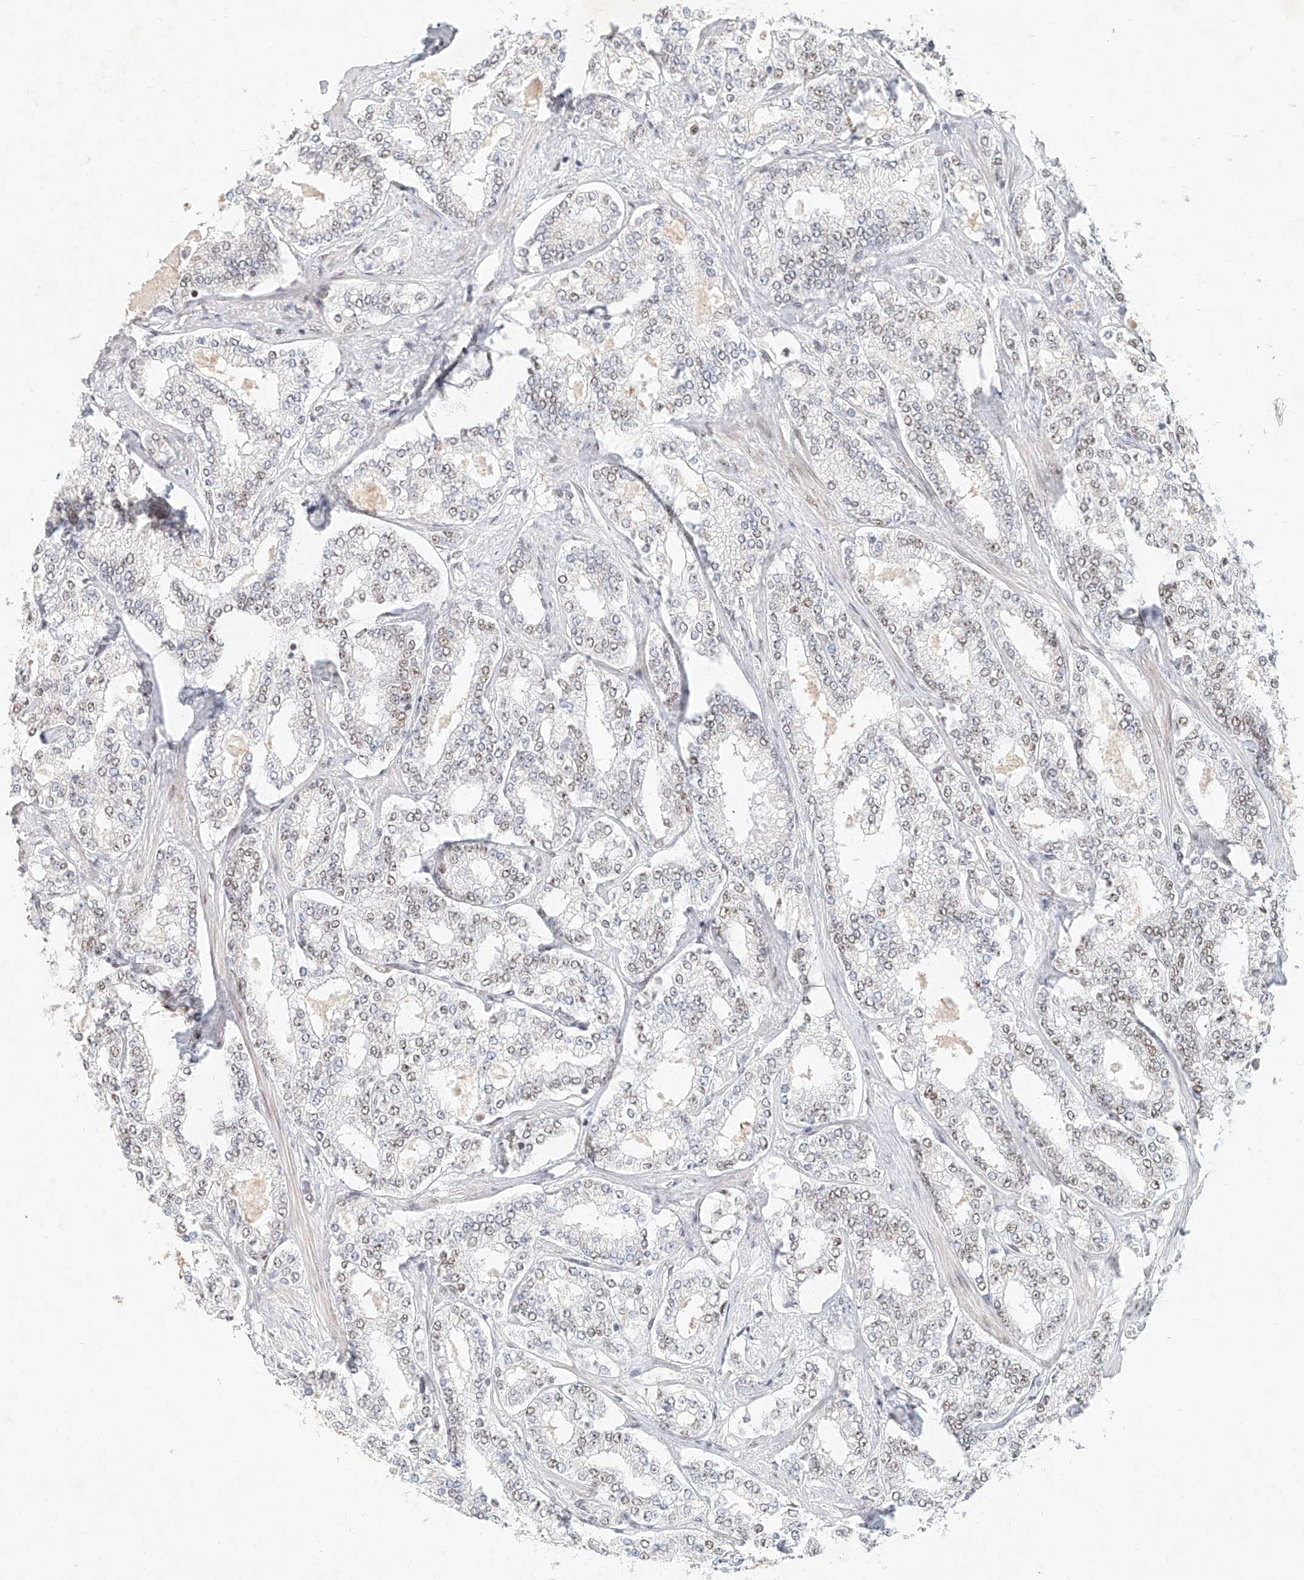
{"staining": {"intensity": "weak", "quantity": "25%-75%", "location": "nuclear"}, "tissue": "prostate cancer", "cell_type": "Tumor cells", "image_type": "cancer", "snomed": [{"axis": "morphology", "description": "Normal tissue, NOS"}, {"axis": "morphology", "description": "Adenocarcinoma, High grade"}, {"axis": "topography", "description": "Prostate"}], "caption": "Prostate adenocarcinoma (high-grade) tissue exhibits weak nuclear staining in approximately 25%-75% of tumor cells, visualized by immunohistochemistry.", "gene": "CXorf58", "patient": {"sex": "male", "age": 83}}